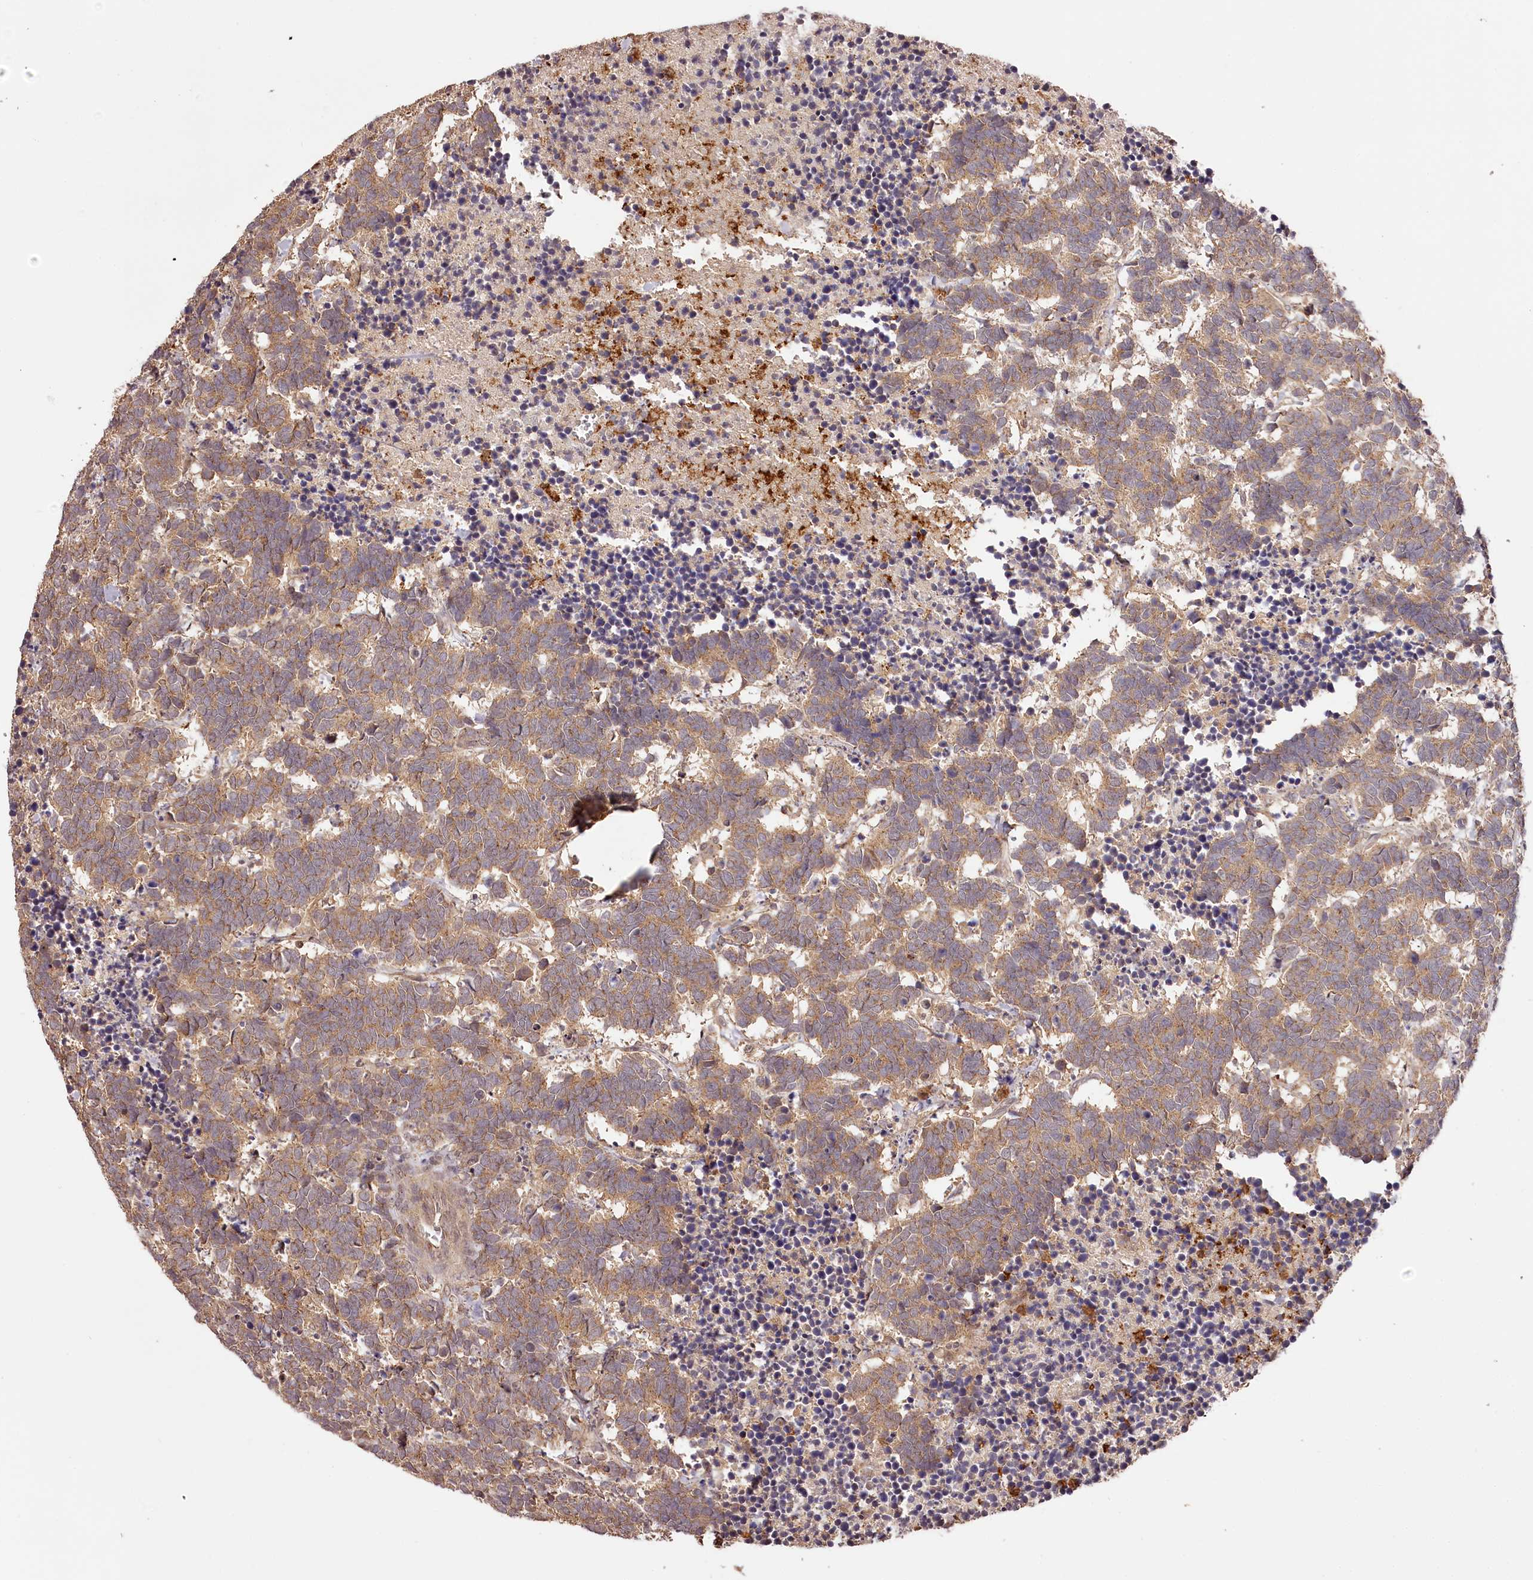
{"staining": {"intensity": "moderate", "quantity": ">75%", "location": "cytoplasmic/membranous"}, "tissue": "carcinoid", "cell_type": "Tumor cells", "image_type": "cancer", "snomed": [{"axis": "morphology", "description": "Carcinoma, NOS"}, {"axis": "morphology", "description": "Carcinoid, malignant, NOS"}, {"axis": "topography", "description": "Urinary bladder"}], "caption": "DAB (3,3'-diaminobenzidine) immunohistochemical staining of human carcinoma reveals moderate cytoplasmic/membranous protein staining in about >75% of tumor cells. Nuclei are stained in blue.", "gene": "TTC12", "patient": {"sex": "male", "age": 57}}